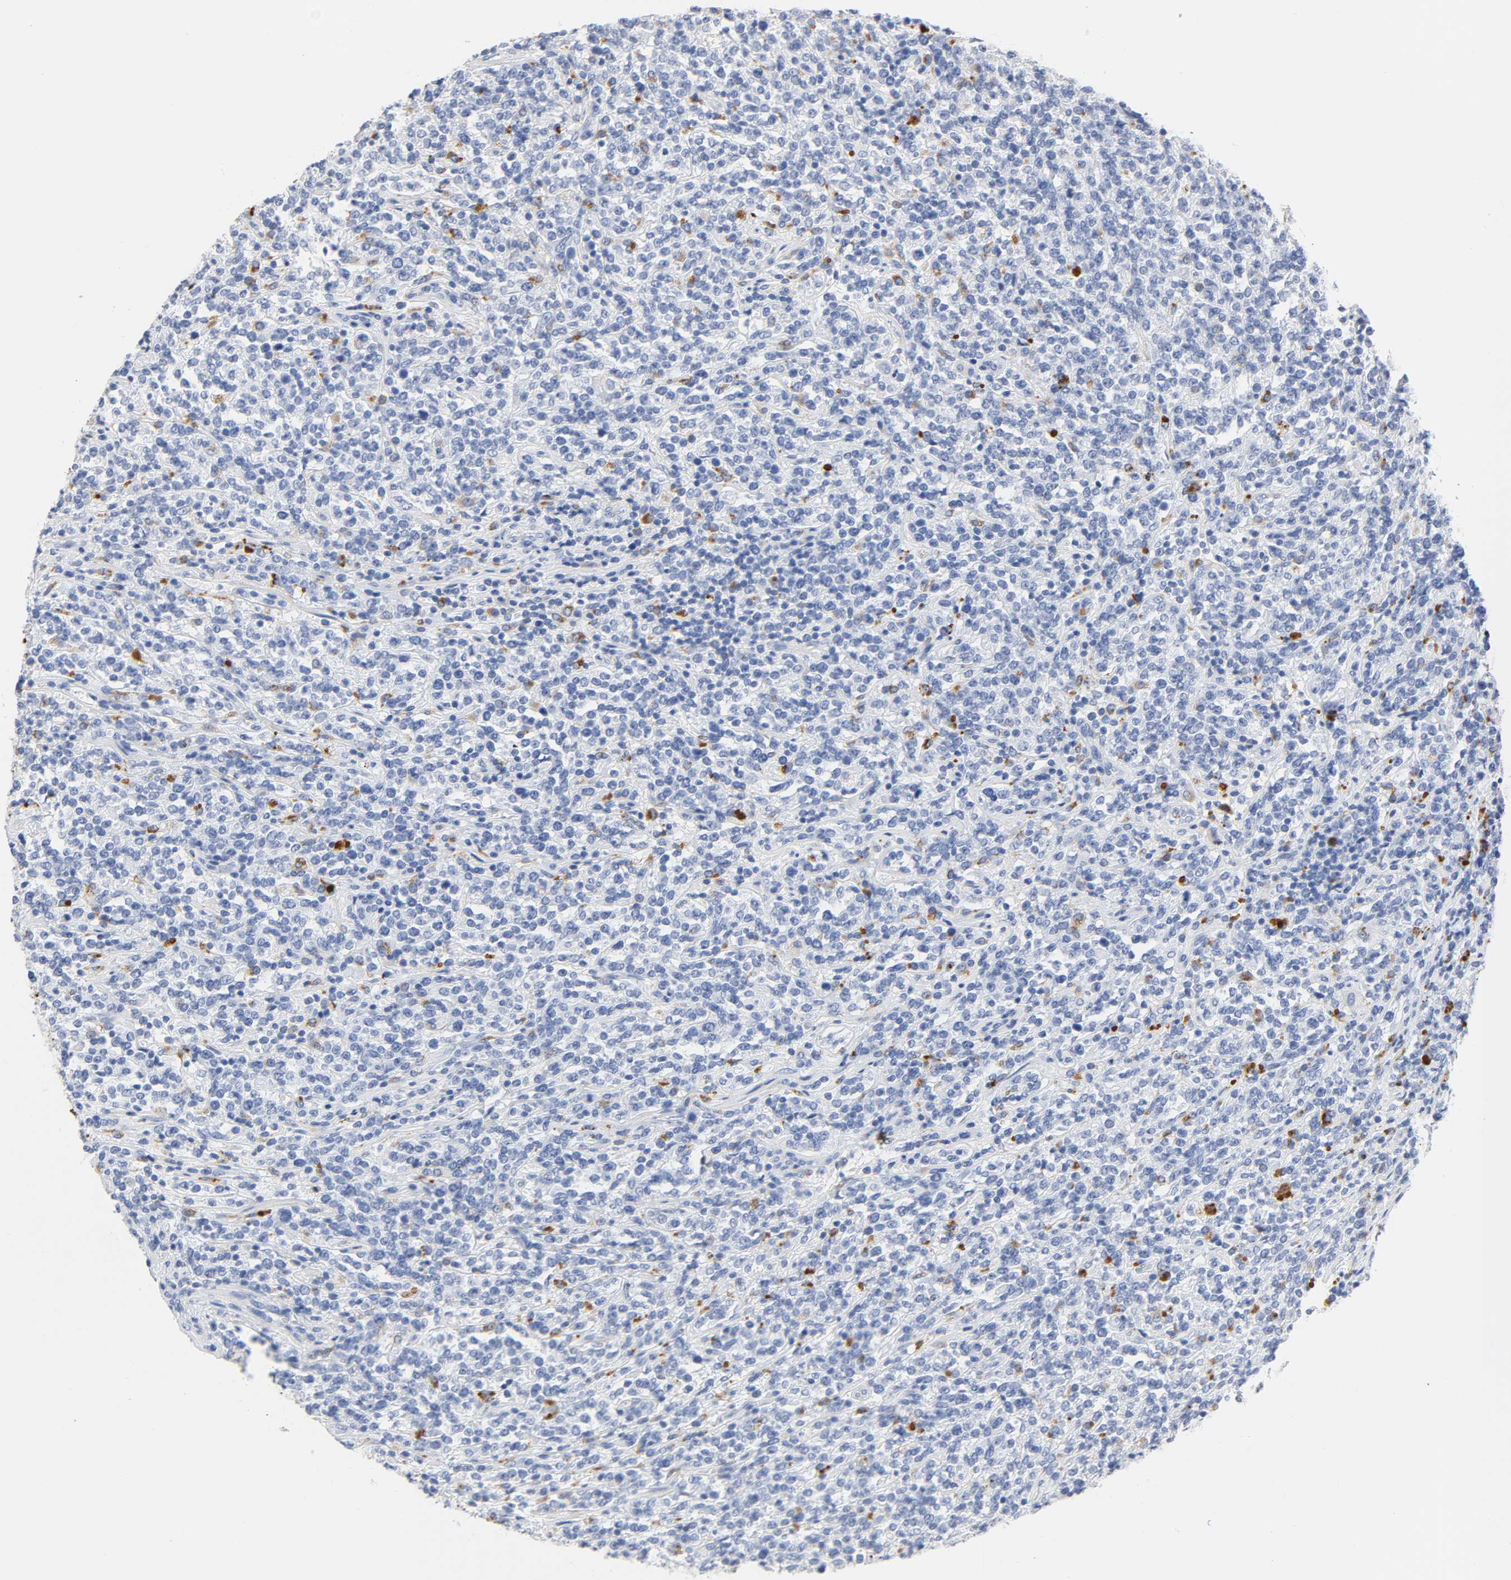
{"staining": {"intensity": "weak", "quantity": "<25%", "location": "cytoplasmic/membranous"}, "tissue": "lymphoma", "cell_type": "Tumor cells", "image_type": "cancer", "snomed": [{"axis": "morphology", "description": "Malignant lymphoma, non-Hodgkin's type, High grade"}, {"axis": "topography", "description": "Soft tissue"}], "caption": "Tumor cells are negative for protein expression in human malignant lymphoma, non-Hodgkin's type (high-grade). (DAB immunohistochemistry visualized using brightfield microscopy, high magnification).", "gene": "PLP1", "patient": {"sex": "male", "age": 18}}